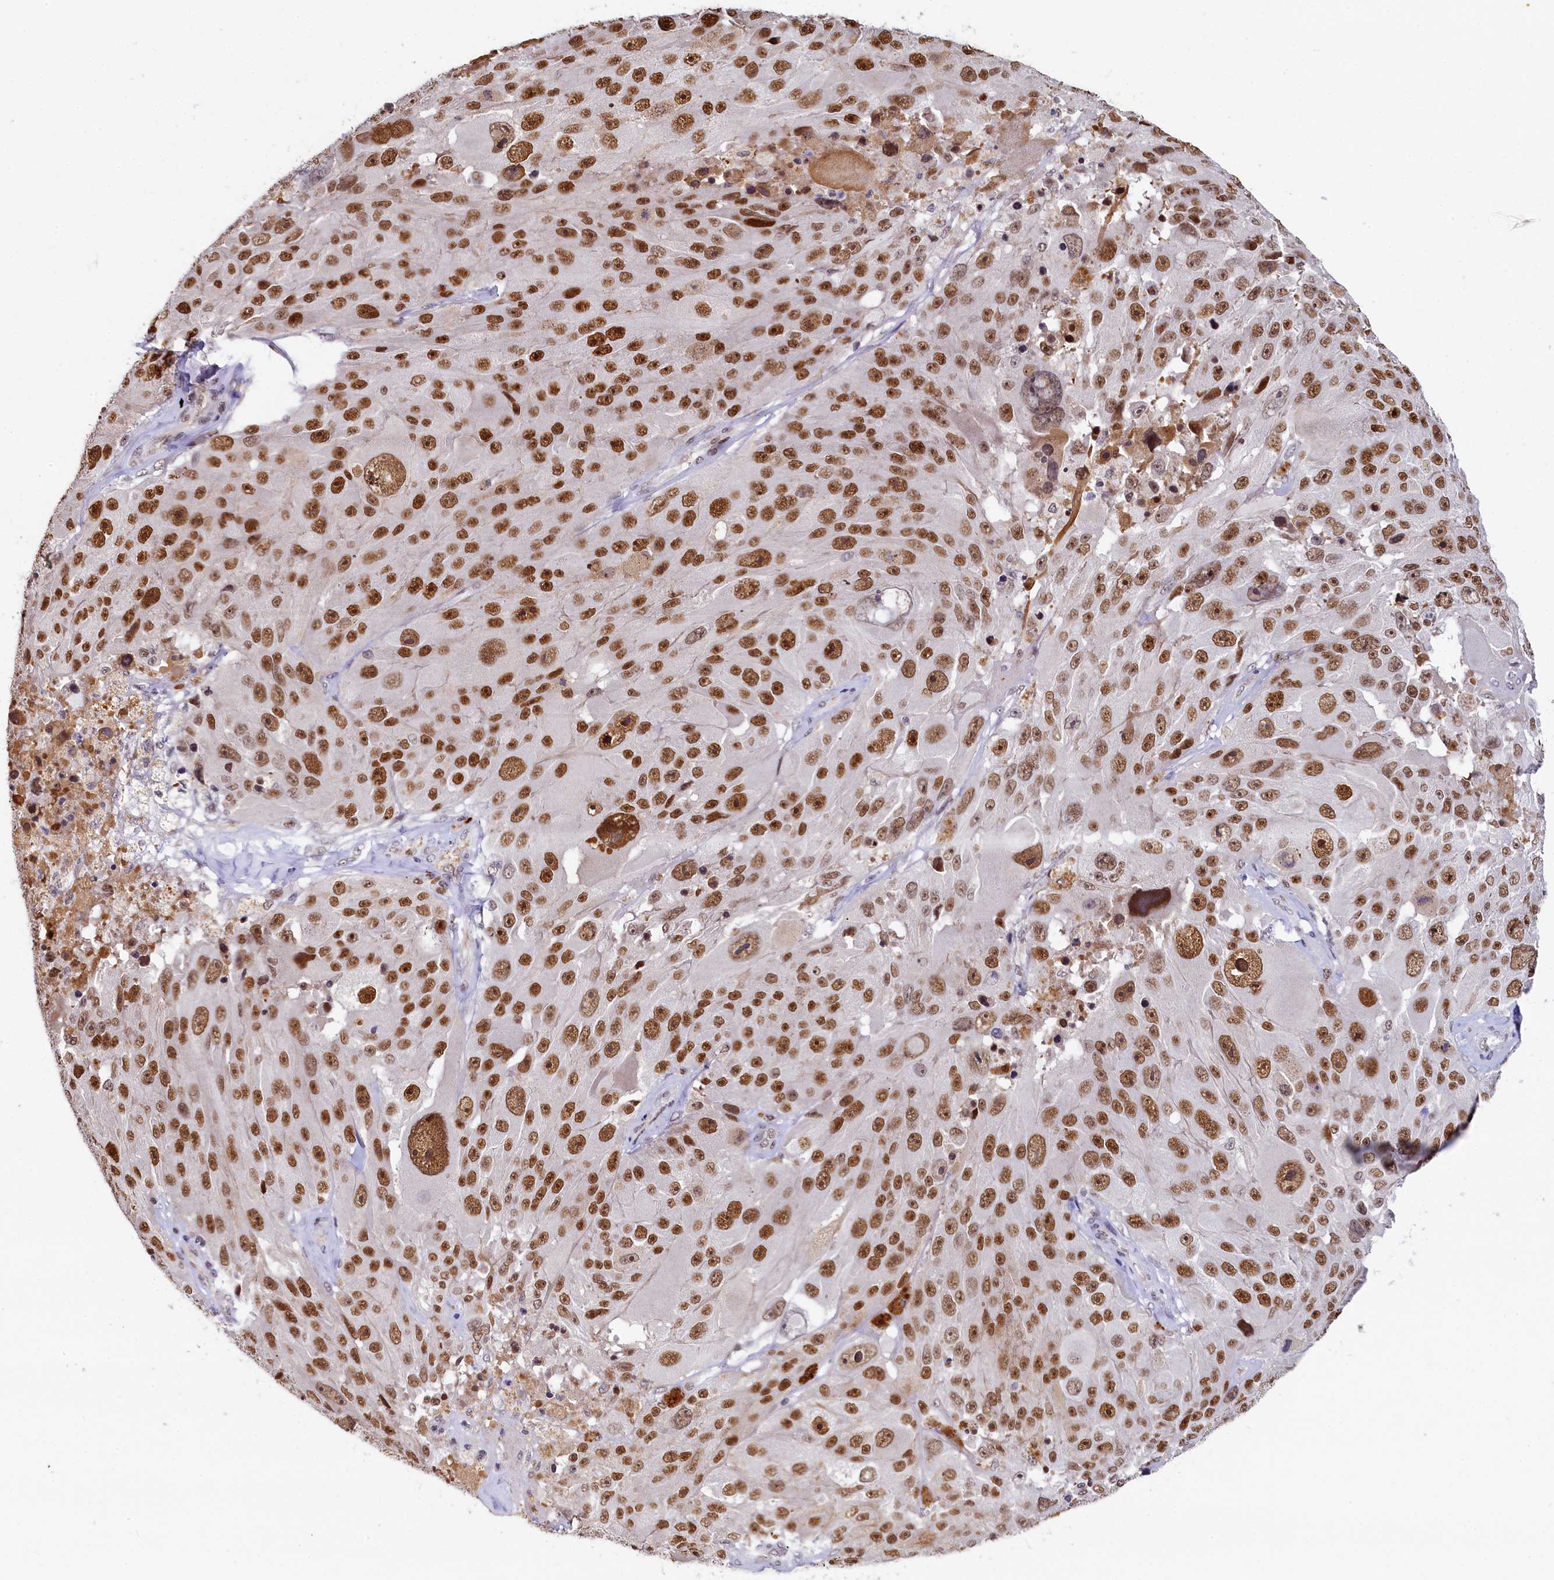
{"staining": {"intensity": "moderate", "quantity": ">75%", "location": "nuclear"}, "tissue": "melanoma", "cell_type": "Tumor cells", "image_type": "cancer", "snomed": [{"axis": "morphology", "description": "Malignant melanoma, Metastatic site"}, {"axis": "topography", "description": "Lymph node"}], "caption": "IHC photomicrograph of neoplastic tissue: human malignant melanoma (metastatic site) stained using IHC reveals medium levels of moderate protein expression localized specifically in the nuclear of tumor cells, appearing as a nuclear brown color.", "gene": "INTS14", "patient": {"sex": "male", "age": 62}}